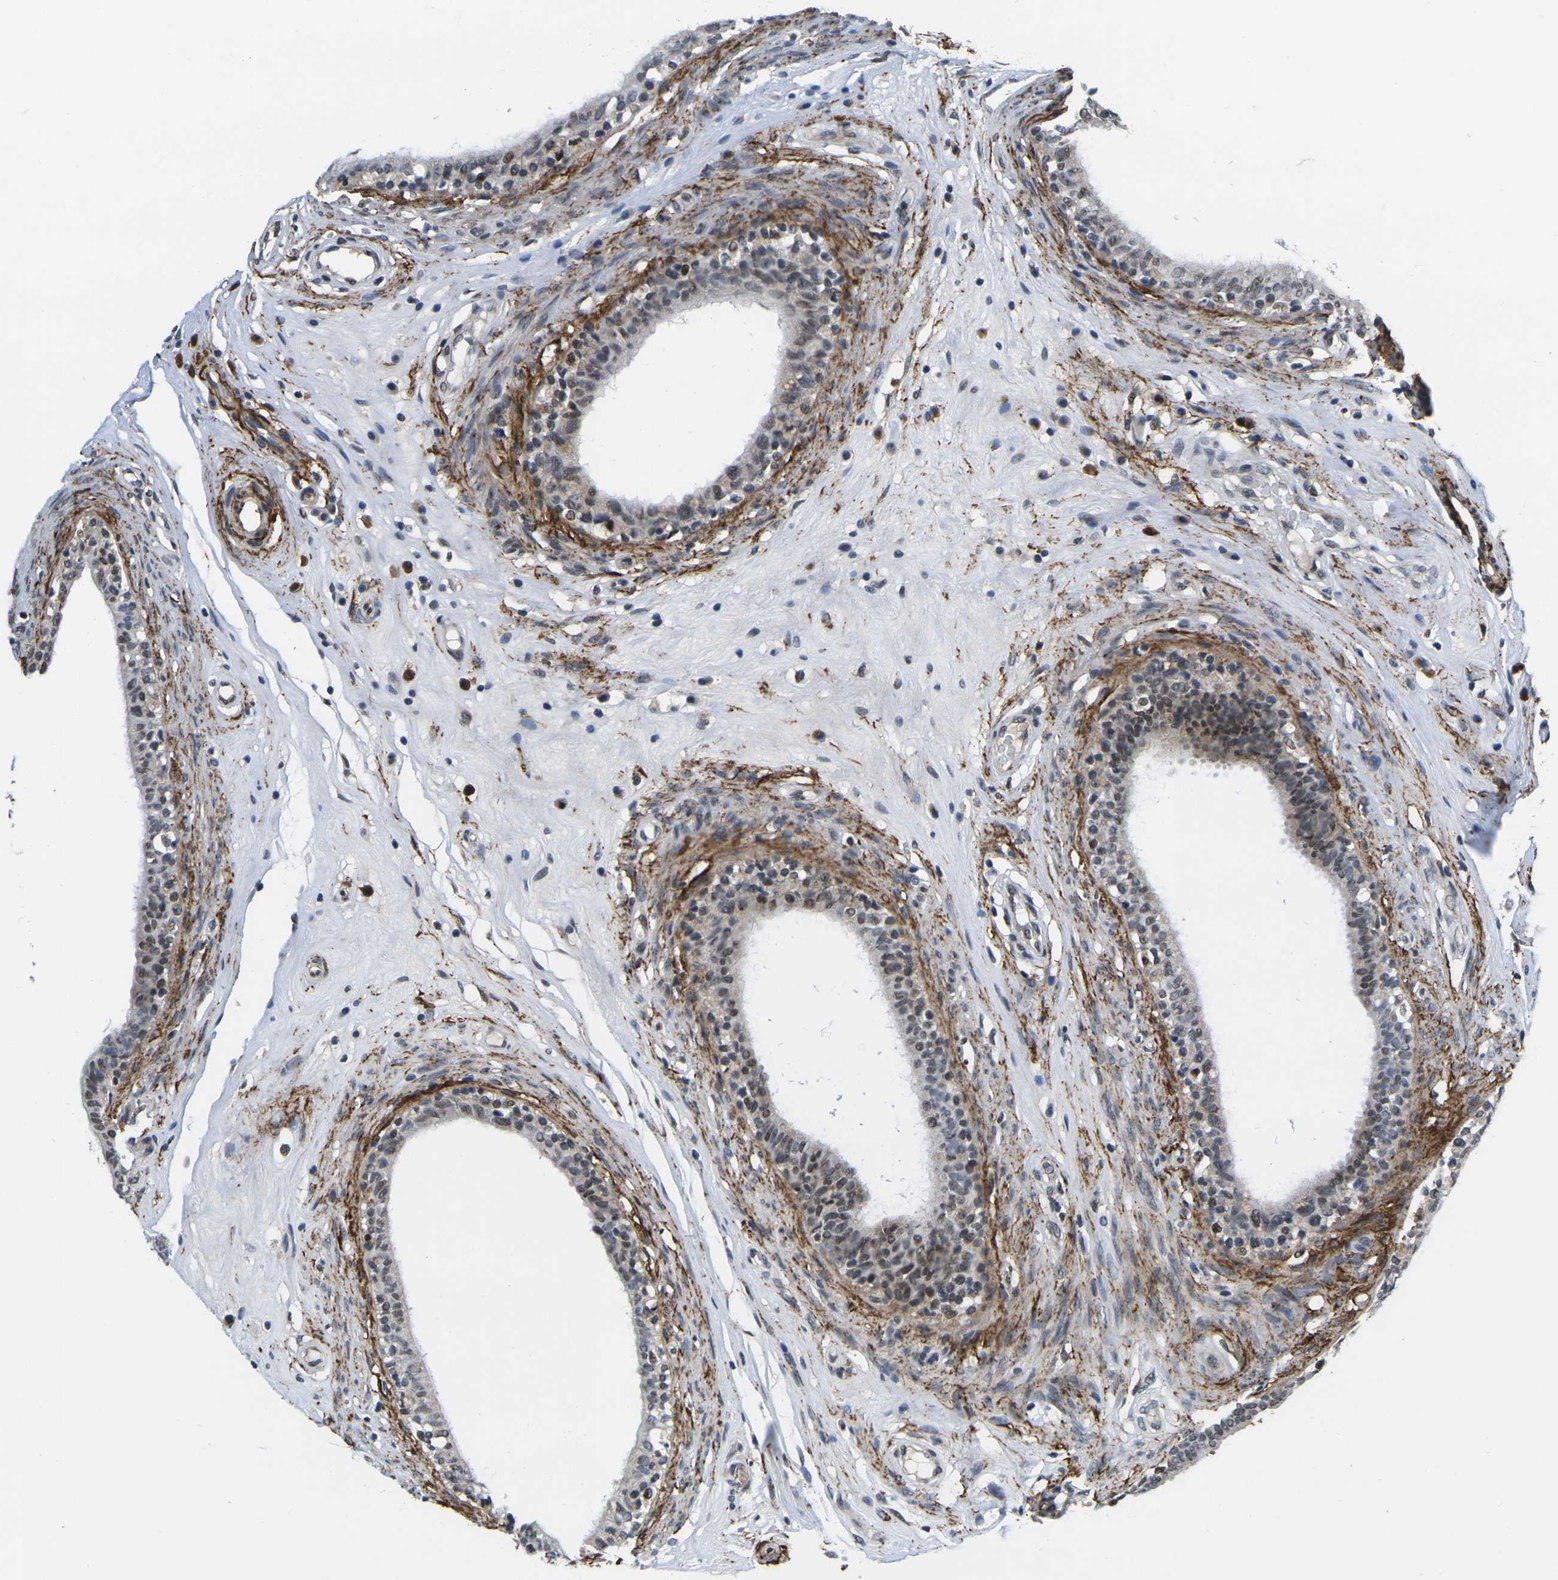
{"staining": {"intensity": "moderate", "quantity": "<25%", "location": "nuclear"}, "tissue": "epididymis", "cell_type": "Glandular cells", "image_type": "normal", "snomed": [{"axis": "morphology", "description": "Normal tissue, NOS"}, {"axis": "morphology", "description": "Inflammation, NOS"}, {"axis": "topography", "description": "Epididymis"}], "caption": "Immunohistochemical staining of normal human epididymis demonstrates moderate nuclear protein expression in about <25% of glandular cells.", "gene": "RBM7", "patient": {"sex": "male", "age": 84}}